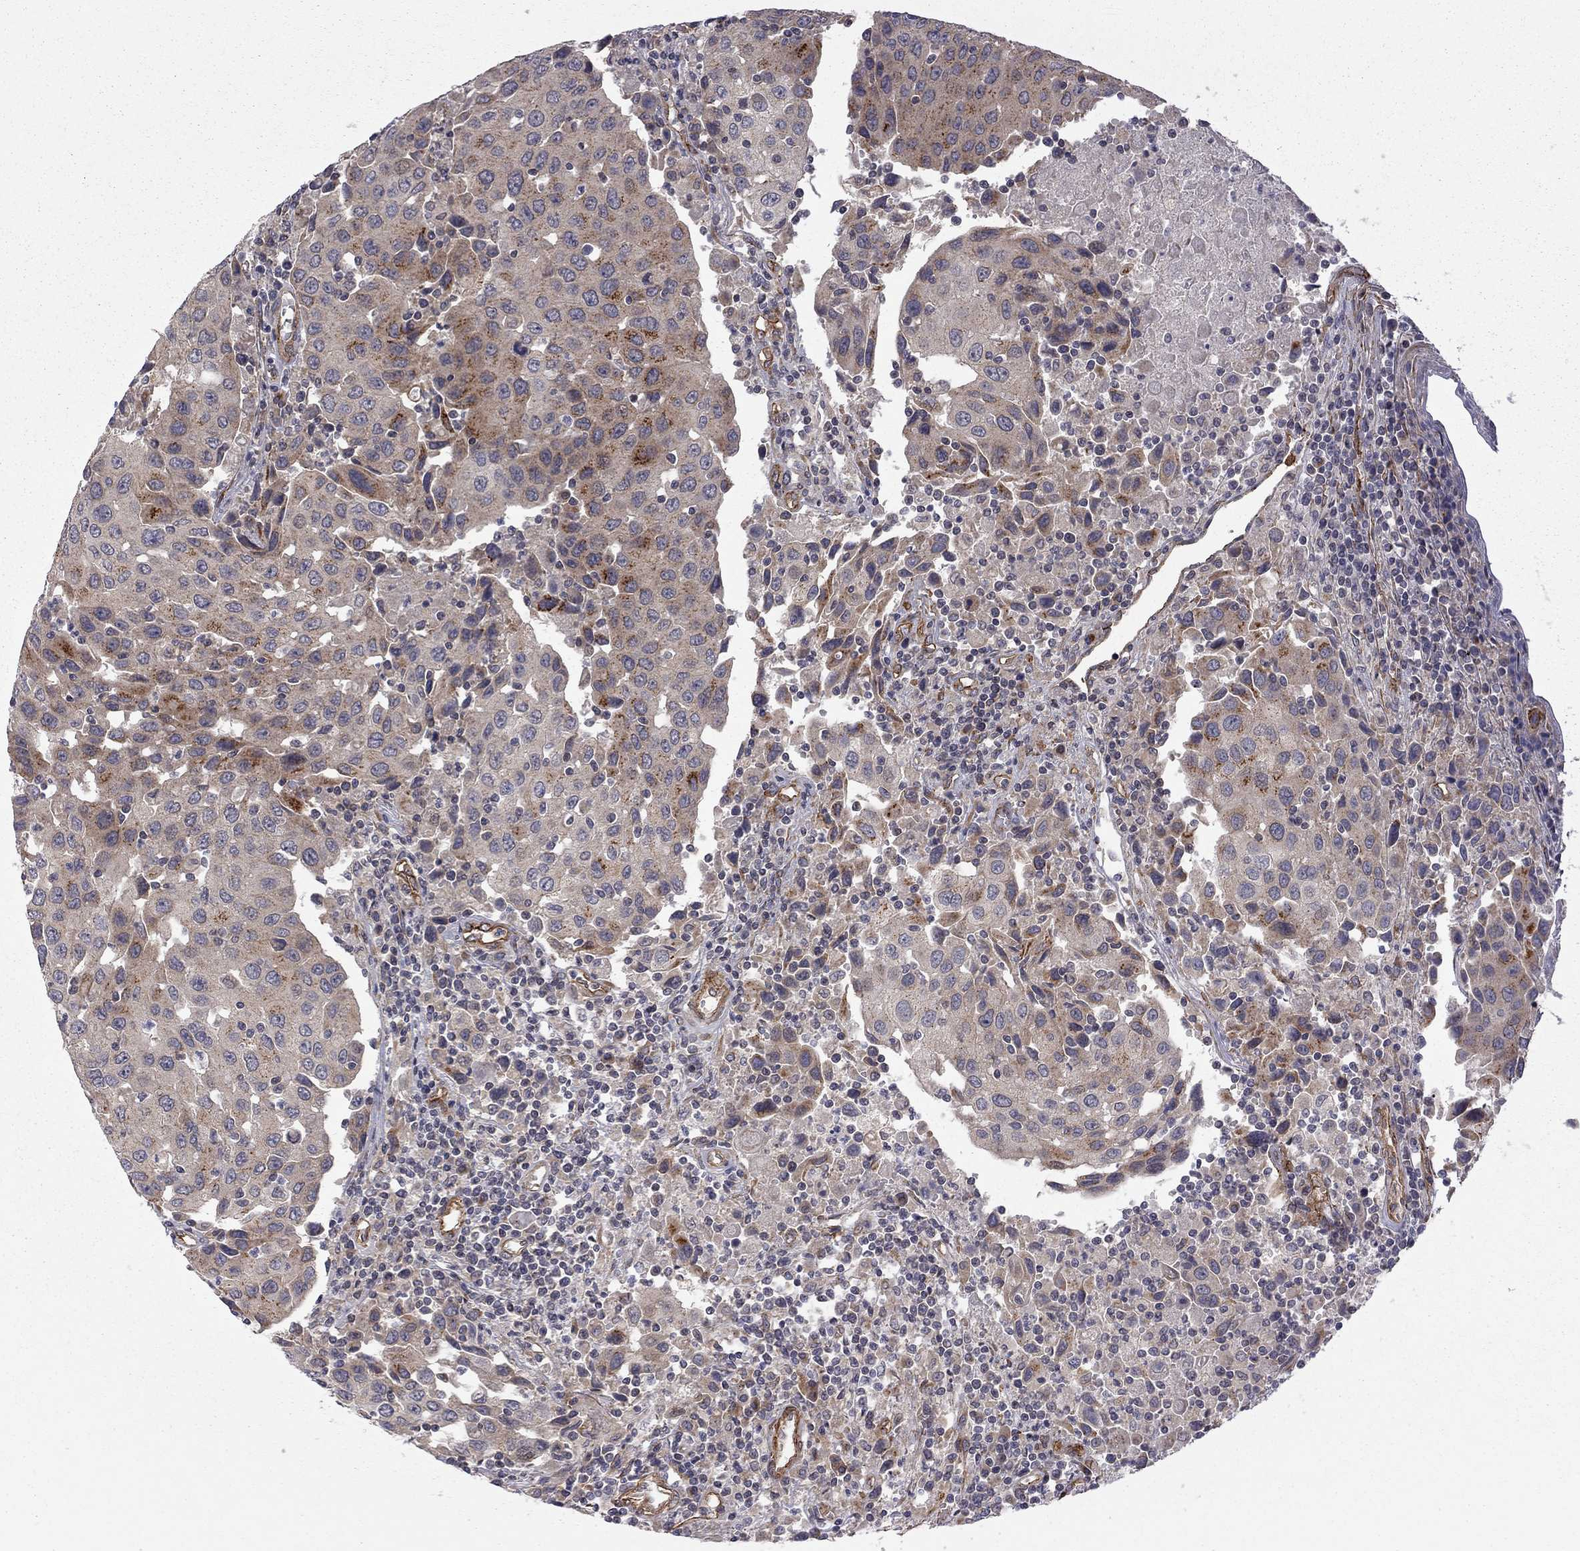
{"staining": {"intensity": "moderate", "quantity": "<25%", "location": "cytoplasmic/membranous"}, "tissue": "urothelial cancer", "cell_type": "Tumor cells", "image_type": "cancer", "snomed": [{"axis": "morphology", "description": "Urothelial carcinoma, High grade"}, {"axis": "topography", "description": "Urinary bladder"}], "caption": "Immunohistochemistry (IHC) image of human high-grade urothelial carcinoma stained for a protein (brown), which exhibits low levels of moderate cytoplasmic/membranous staining in approximately <25% of tumor cells.", "gene": "EXOC3L2", "patient": {"sex": "female", "age": 85}}